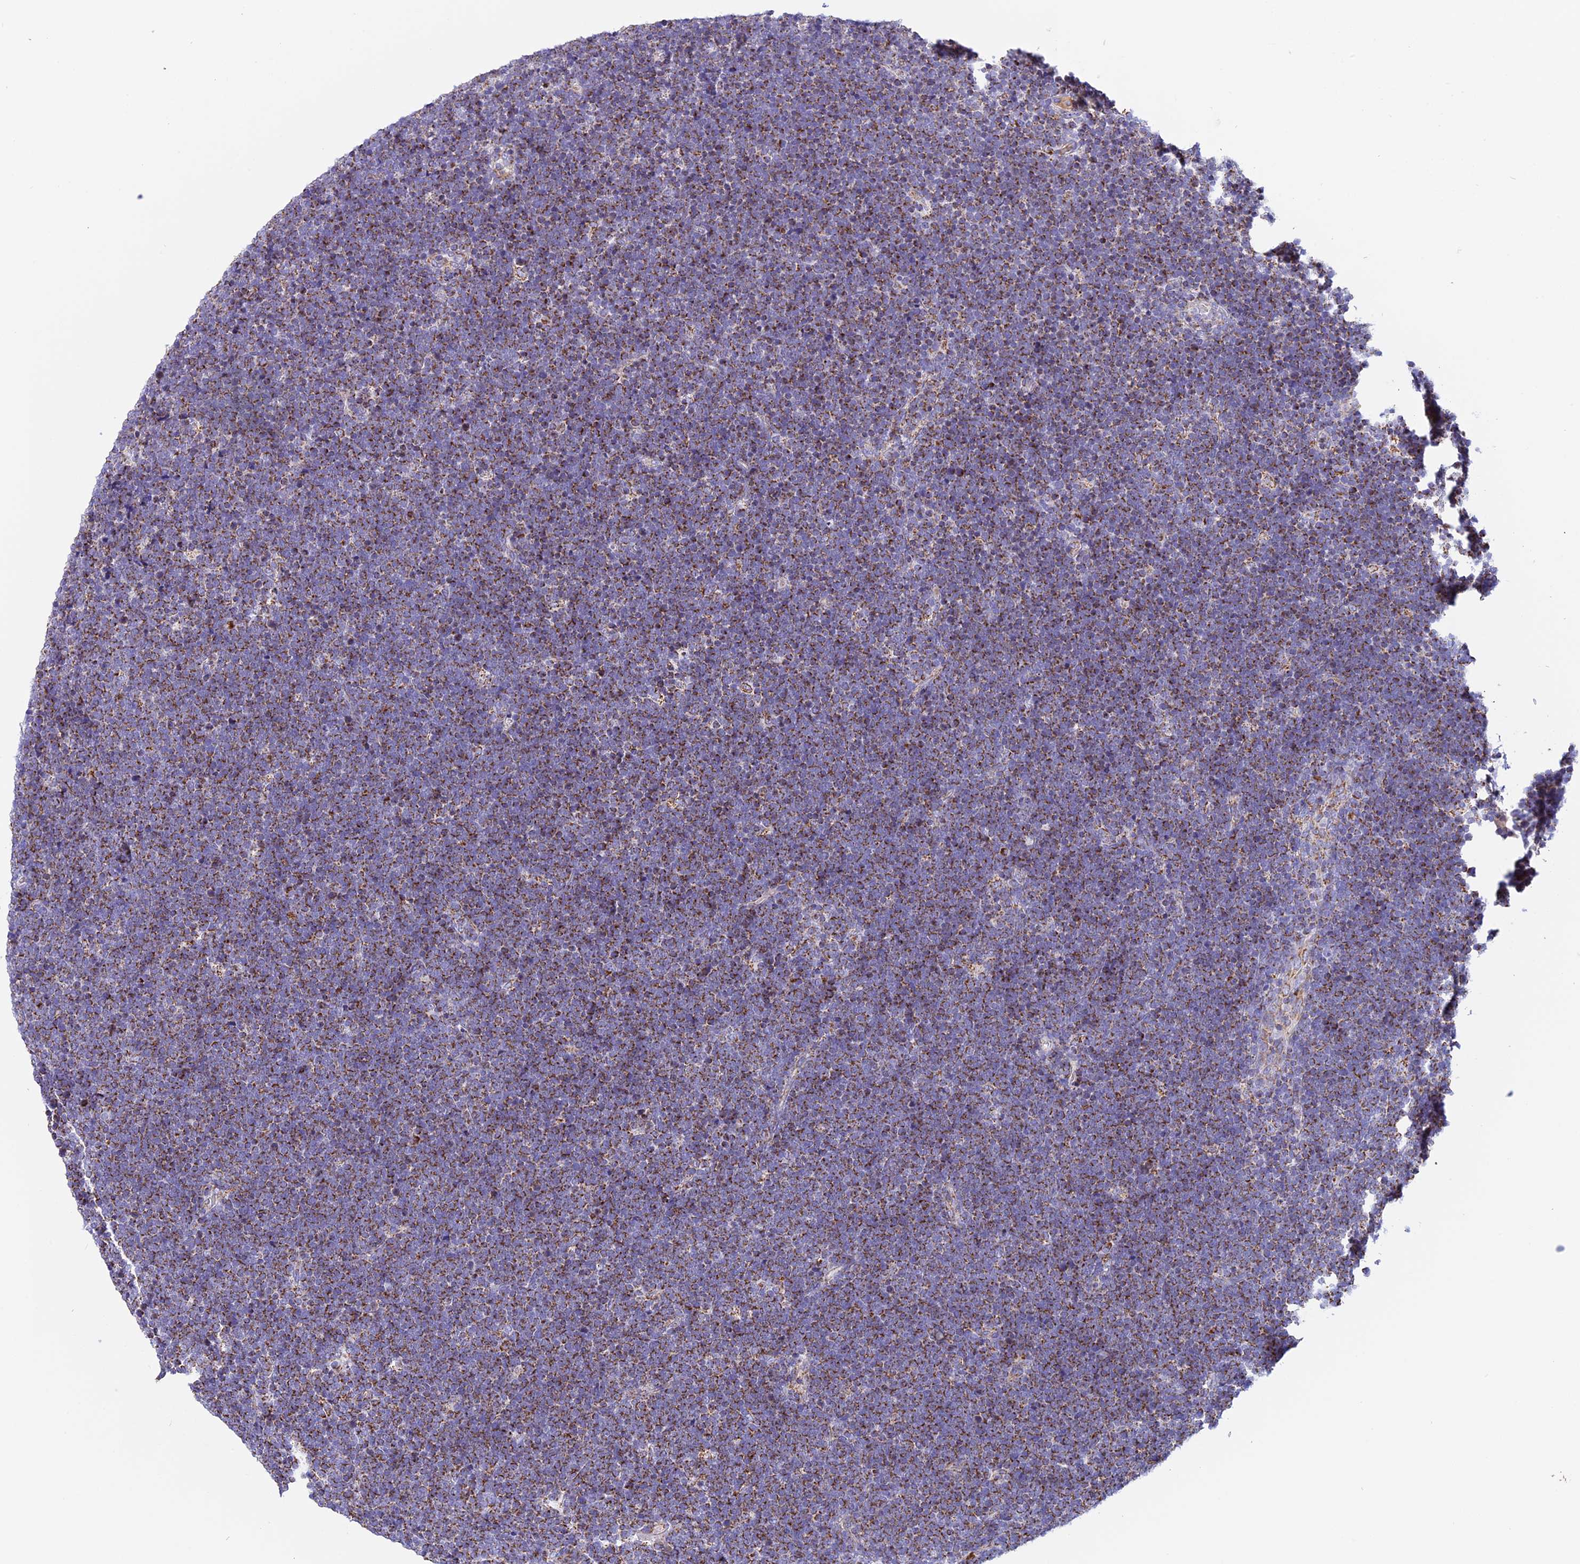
{"staining": {"intensity": "moderate", "quantity": ">75%", "location": "cytoplasmic/membranous"}, "tissue": "lymphoma", "cell_type": "Tumor cells", "image_type": "cancer", "snomed": [{"axis": "morphology", "description": "Malignant lymphoma, non-Hodgkin's type, High grade"}, {"axis": "topography", "description": "Lymph node"}], "caption": "Human lymphoma stained with a brown dye shows moderate cytoplasmic/membranous positive positivity in approximately >75% of tumor cells.", "gene": "KCNG1", "patient": {"sex": "male", "age": 13}}